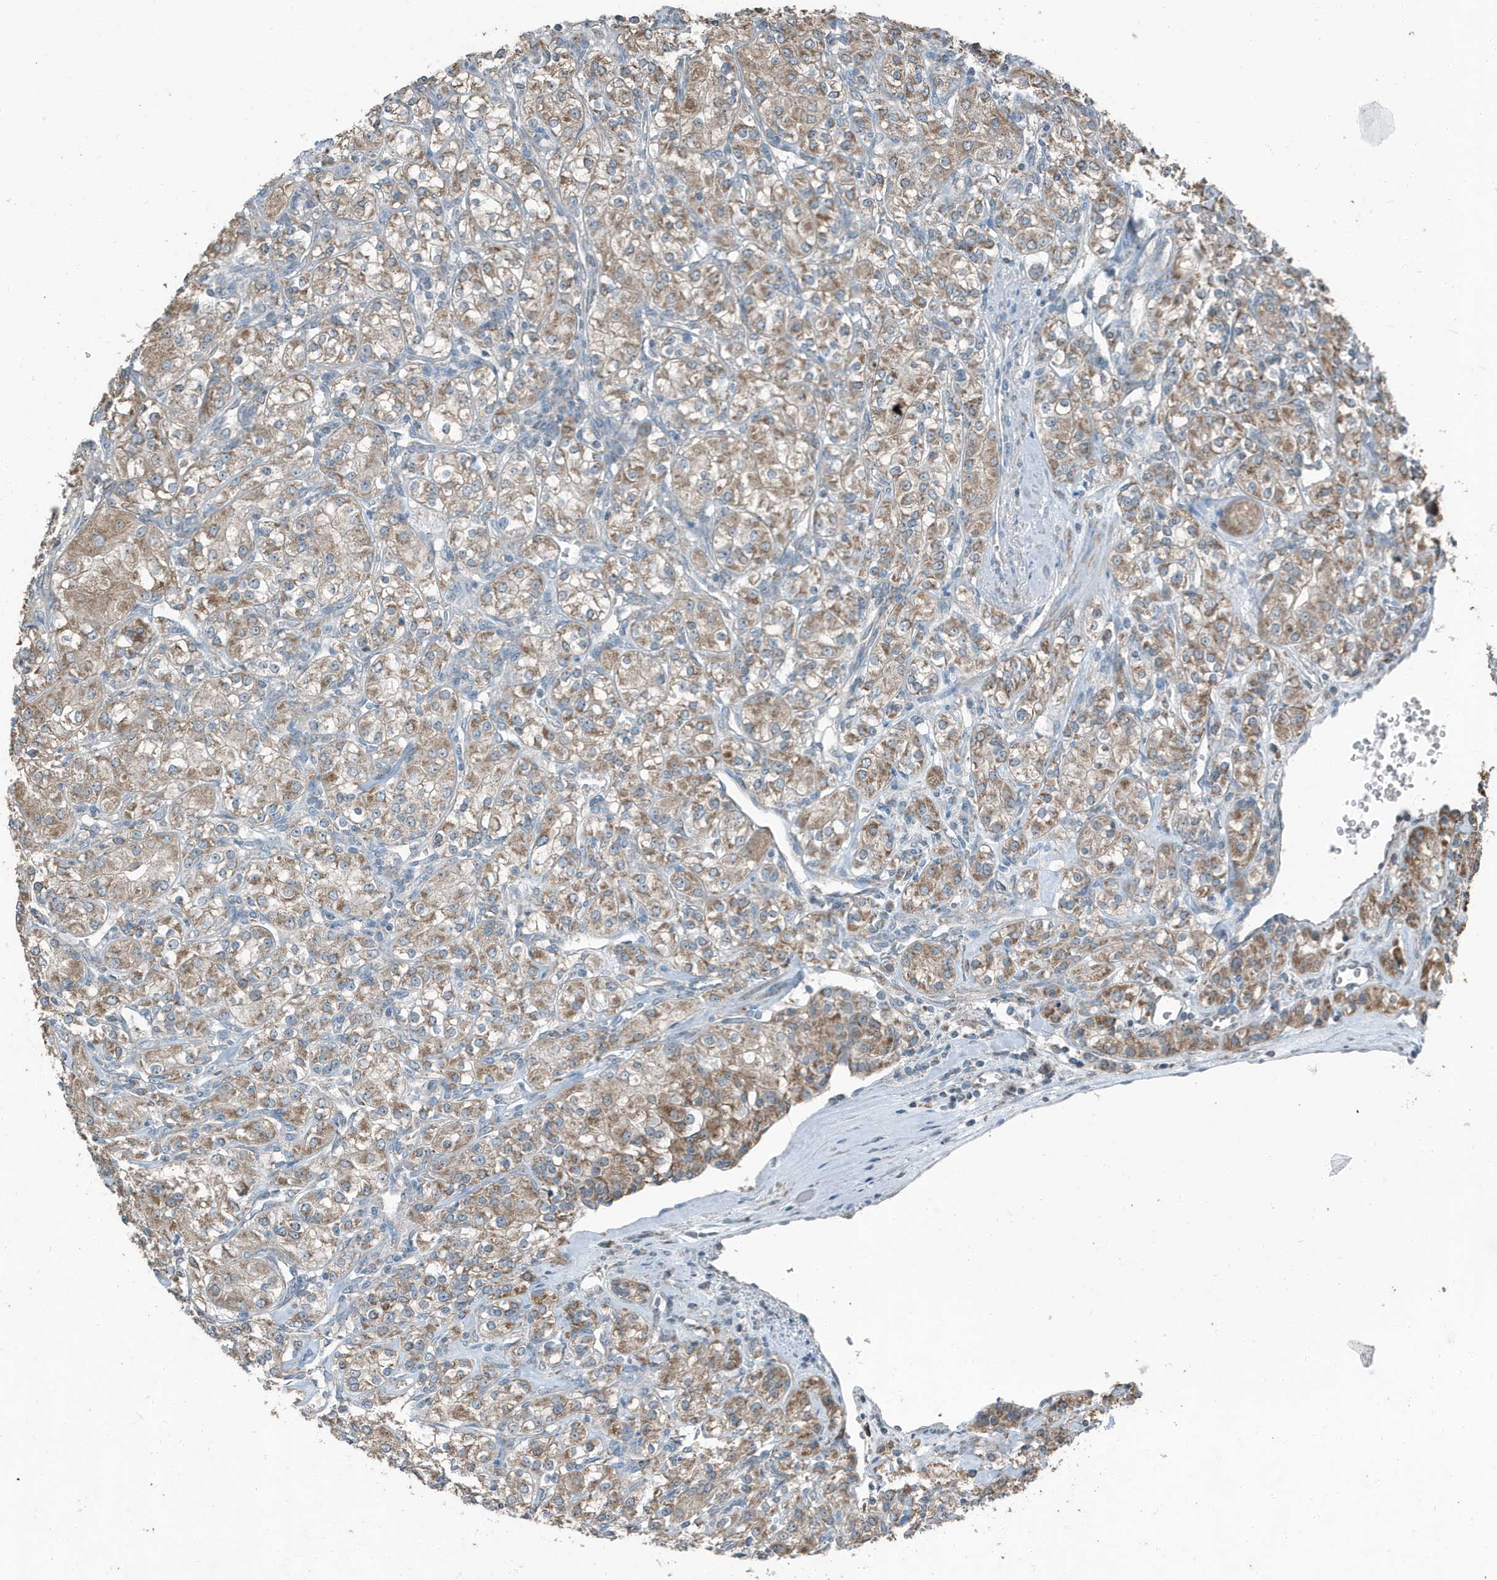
{"staining": {"intensity": "moderate", "quantity": ">75%", "location": "cytoplasmic/membranous"}, "tissue": "renal cancer", "cell_type": "Tumor cells", "image_type": "cancer", "snomed": [{"axis": "morphology", "description": "Adenocarcinoma, NOS"}, {"axis": "topography", "description": "Kidney"}], "caption": "Renal cancer stained with a brown dye exhibits moderate cytoplasmic/membranous positive expression in about >75% of tumor cells.", "gene": "MT-CYB", "patient": {"sex": "male", "age": 77}}